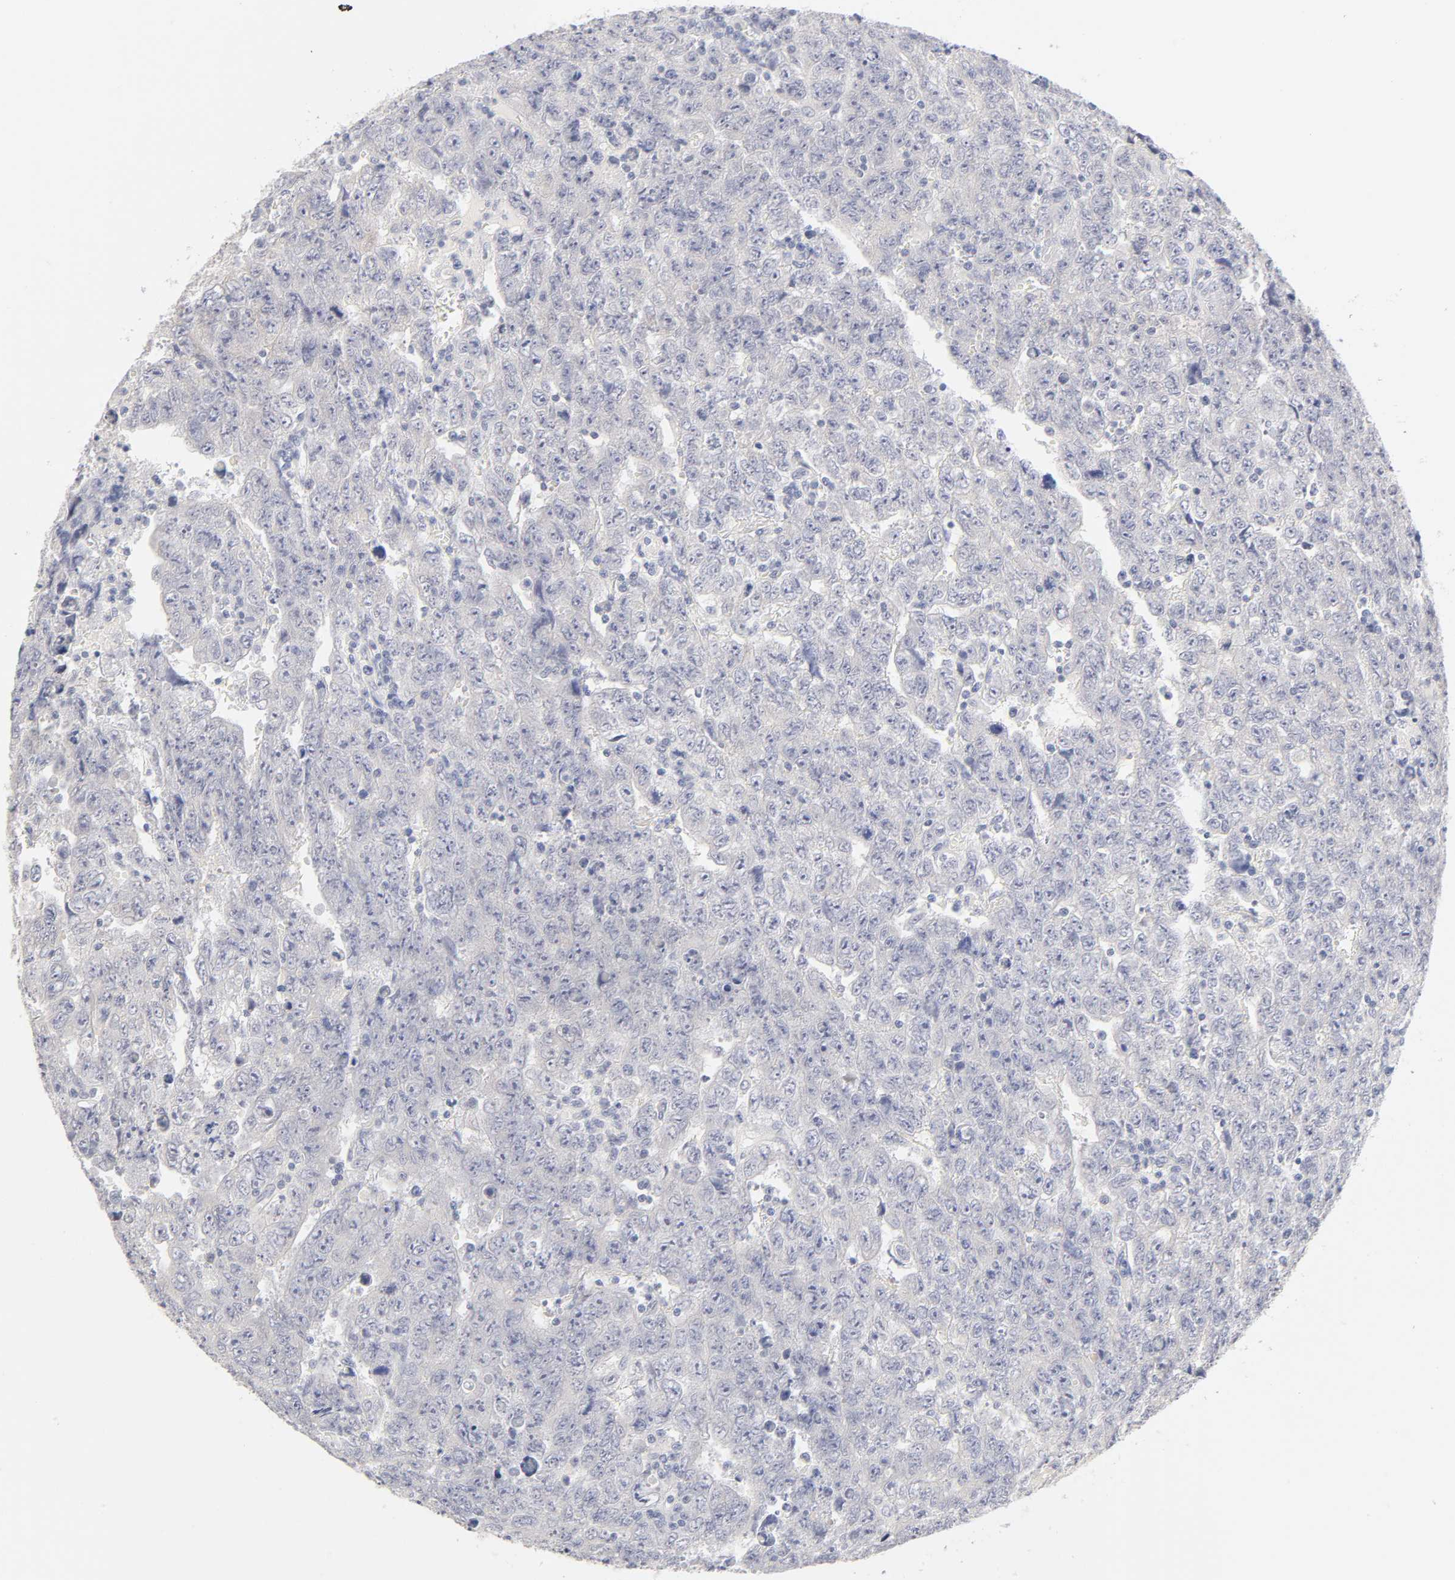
{"staining": {"intensity": "negative", "quantity": "none", "location": "none"}, "tissue": "testis cancer", "cell_type": "Tumor cells", "image_type": "cancer", "snomed": [{"axis": "morphology", "description": "Carcinoma, Embryonal, NOS"}, {"axis": "topography", "description": "Testis"}], "caption": "There is no significant expression in tumor cells of embryonal carcinoma (testis).", "gene": "CYP4B1", "patient": {"sex": "male", "age": 28}}